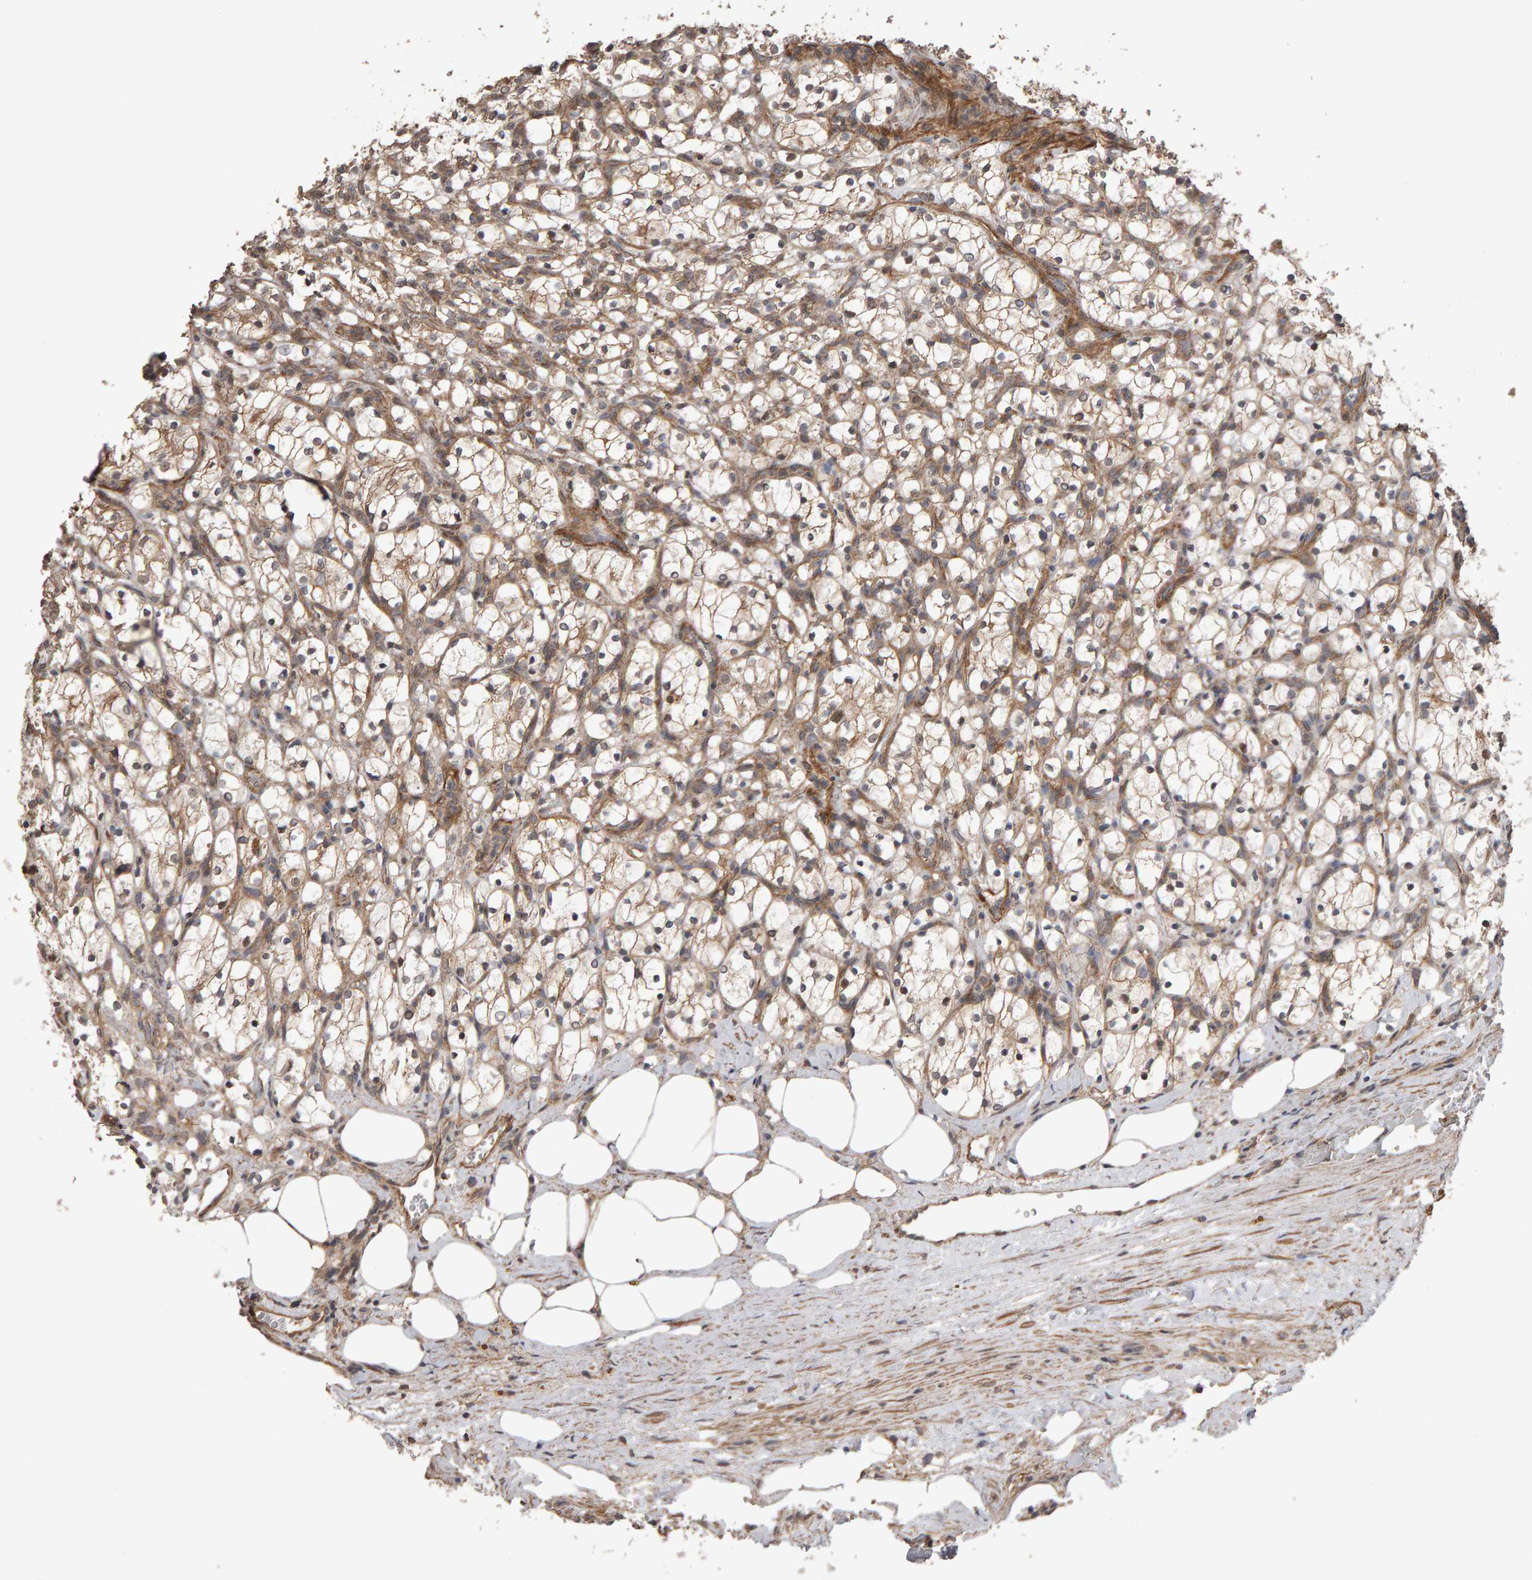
{"staining": {"intensity": "weak", "quantity": "25%-75%", "location": "cytoplasmic/membranous"}, "tissue": "renal cancer", "cell_type": "Tumor cells", "image_type": "cancer", "snomed": [{"axis": "morphology", "description": "Adenocarcinoma, NOS"}, {"axis": "topography", "description": "Kidney"}], "caption": "Immunohistochemistry (IHC) staining of renal adenocarcinoma, which displays low levels of weak cytoplasmic/membranous expression in approximately 25%-75% of tumor cells indicating weak cytoplasmic/membranous protein expression. The staining was performed using DAB (3,3'-diaminobenzidine) (brown) for protein detection and nuclei were counterstained in hematoxylin (blue).", "gene": "SCRIB", "patient": {"sex": "female", "age": 69}}